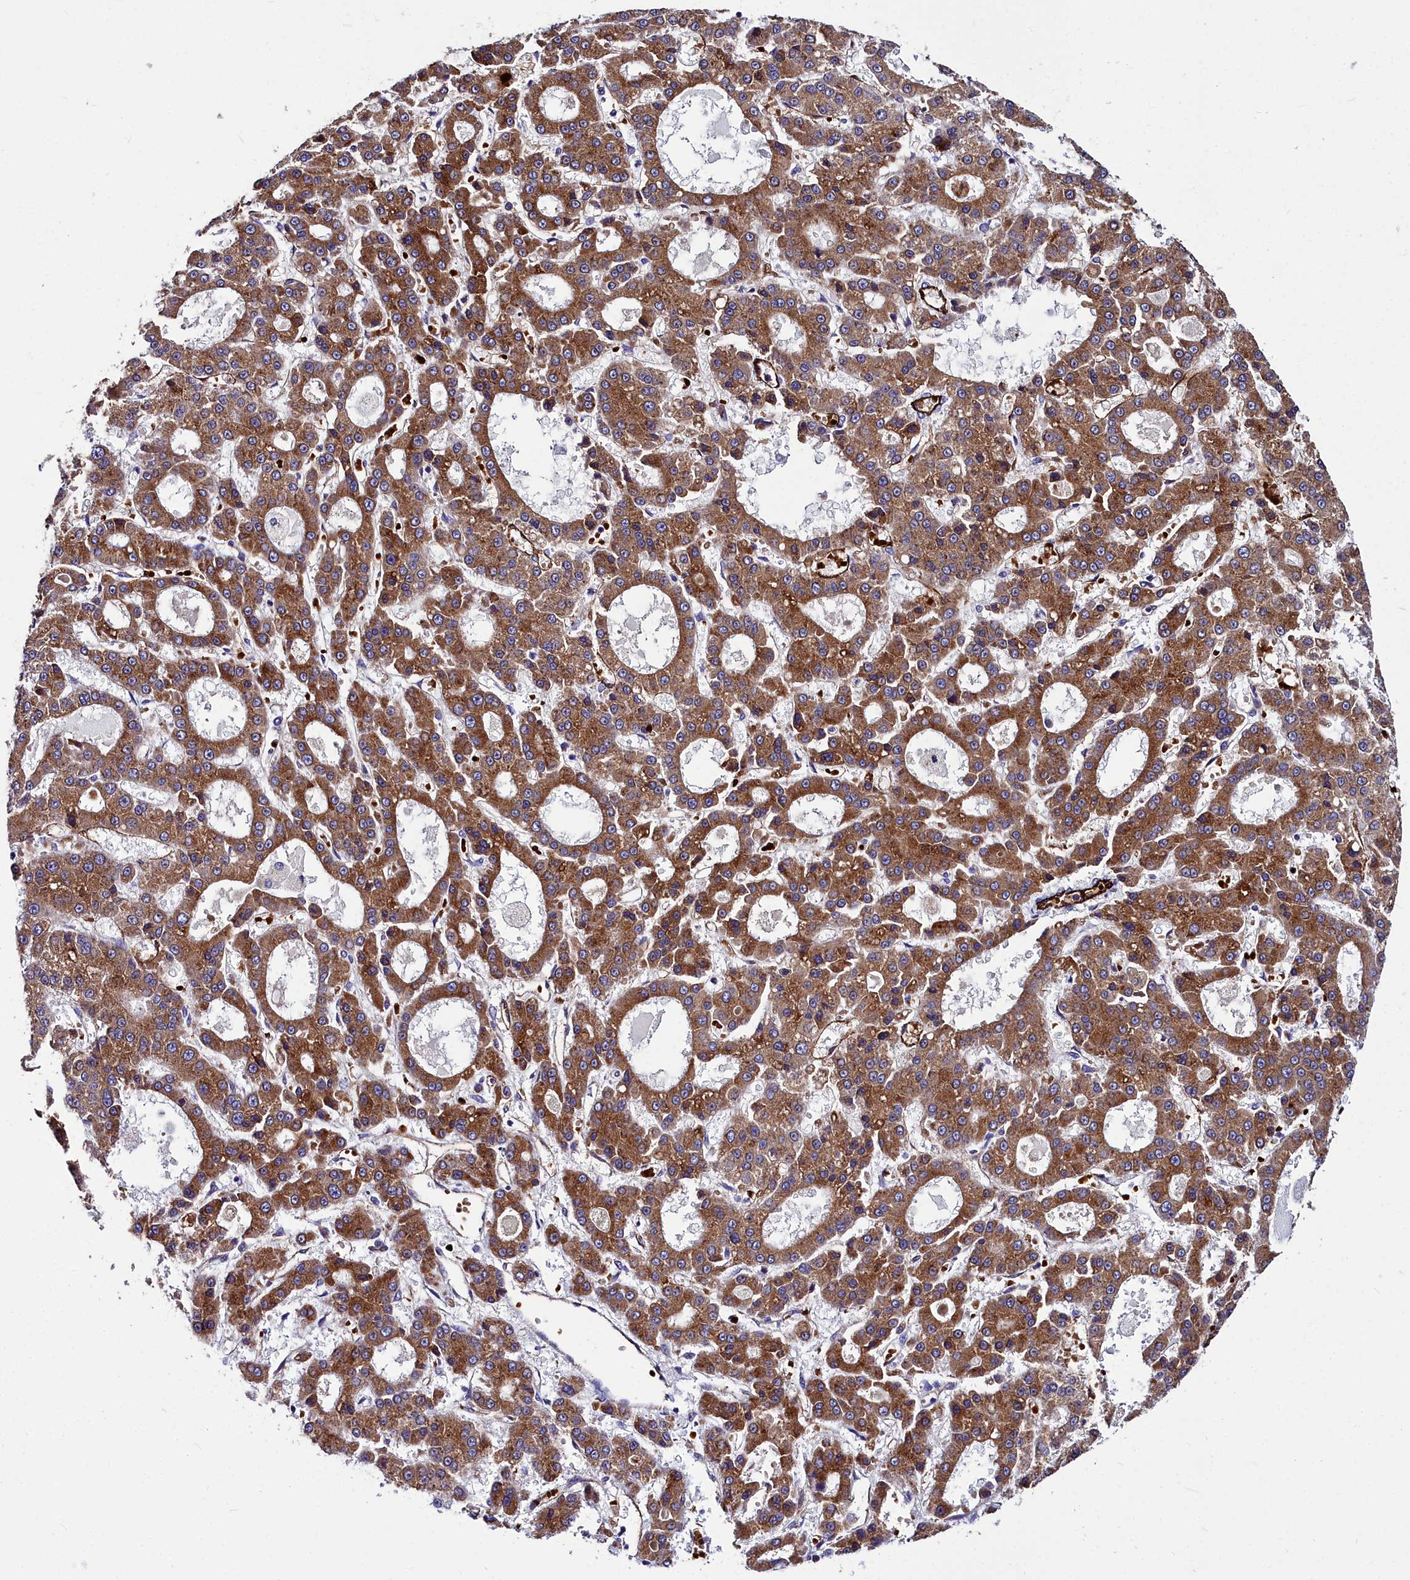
{"staining": {"intensity": "moderate", "quantity": ">75%", "location": "cytoplasmic/membranous"}, "tissue": "liver cancer", "cell_type": "Tumor cells", "image_type": "cancer", "snomed": [{"axis": "morphology", "description": "Carcinoma, Hepatocellular, NOS"}, {"axis": "topography", "description": "Liver"}], "caption": "Moderate cytoplasmic/membranous expression is present in approximately >75% of tumor cells in liver cancer.", "gene": "CYP4F11", "patient": {"sex": "male", "age": 70}}